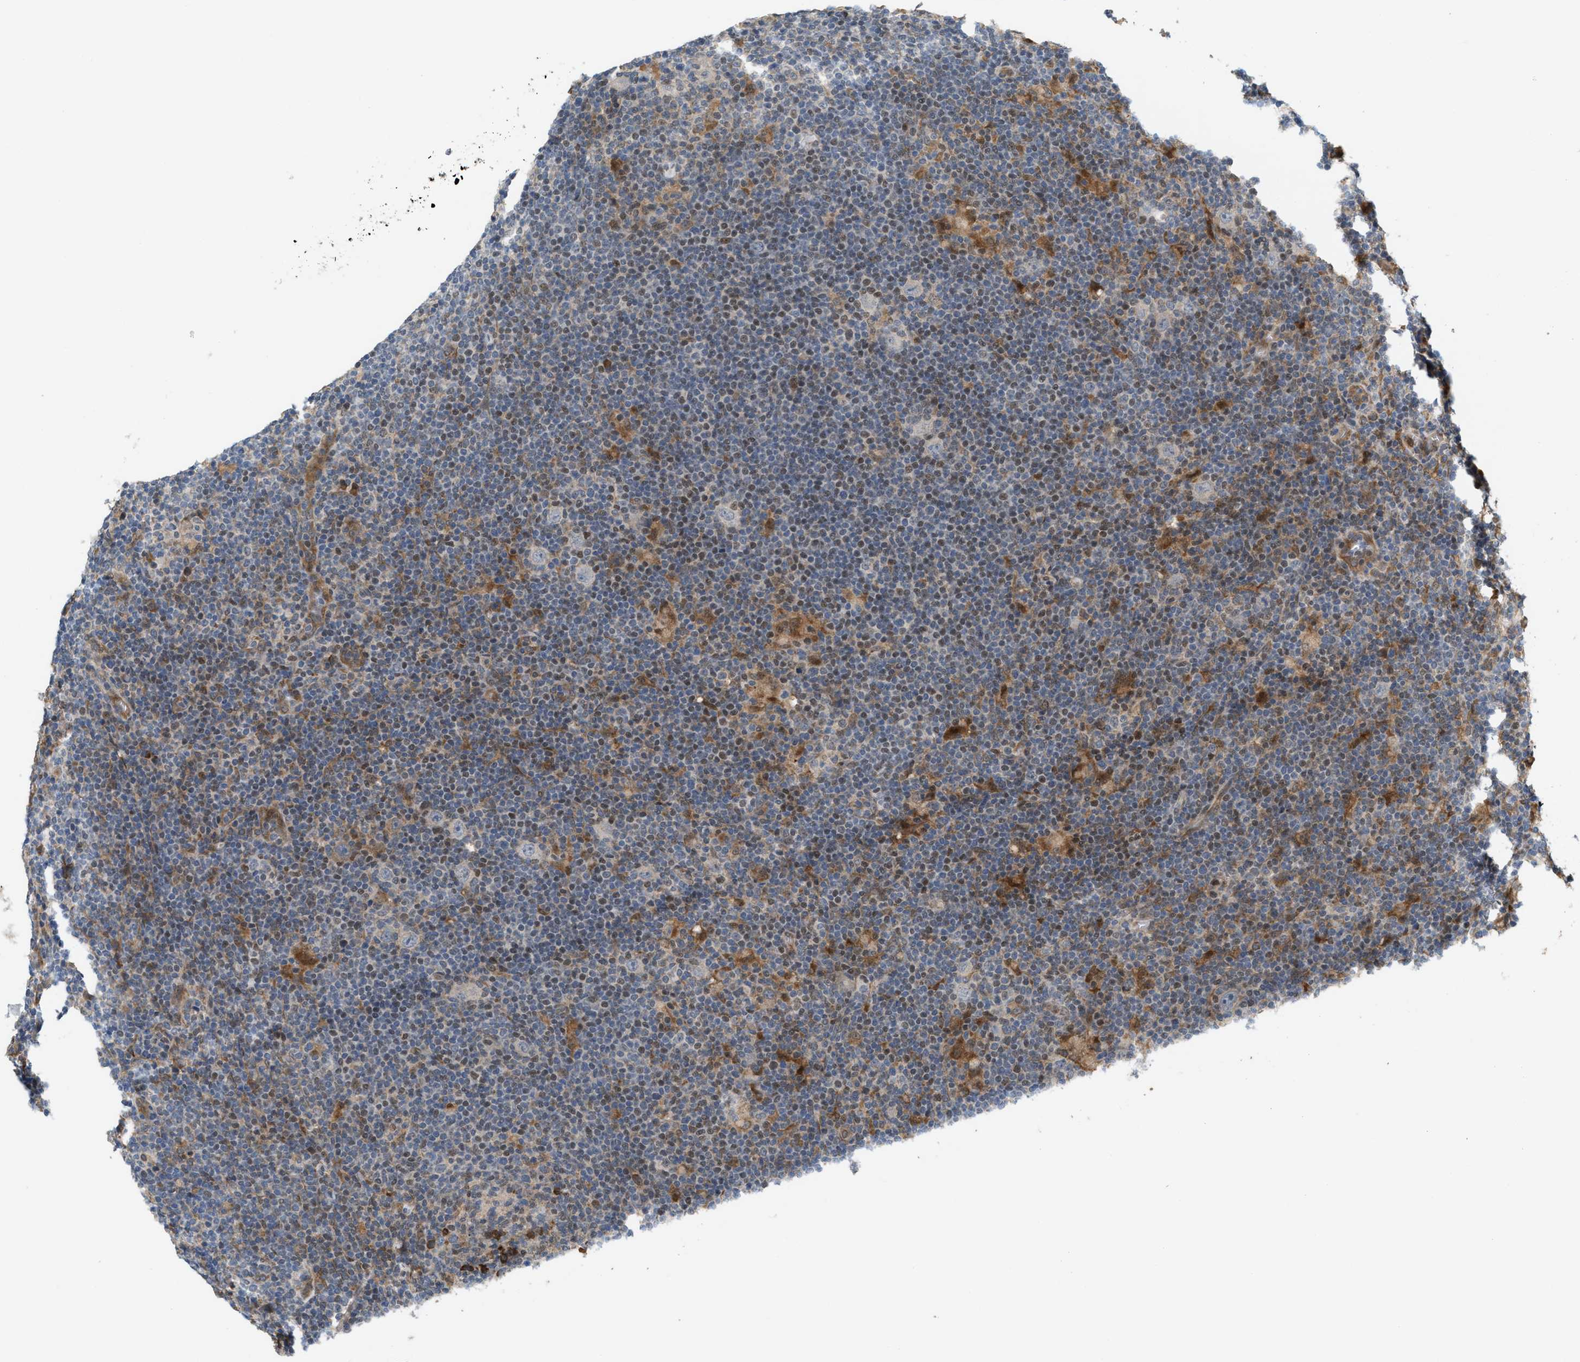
{"staining": {"intensity": "negative", "quantity": "none", "location": "none"}, "tissue": "lymphoma", "cell_type": "Tumor cells", "image_type": "cancer", "snomed": [{"axis": "morphology", "description": "Hodgkin's disease, NOS"}, {"axis": "topography", "description": "Lymph node"}], "caption": "This is a photomicrograph of IHC staining of lymphoma, which shows no staining in tumor cells. (DAB (3,3'-diaminobenzidine) immunohistochemistry (IHC) with hematoxylin counter stain).", "gene": "MFSD6", "patient": {"sex": "female", "age": 57}}